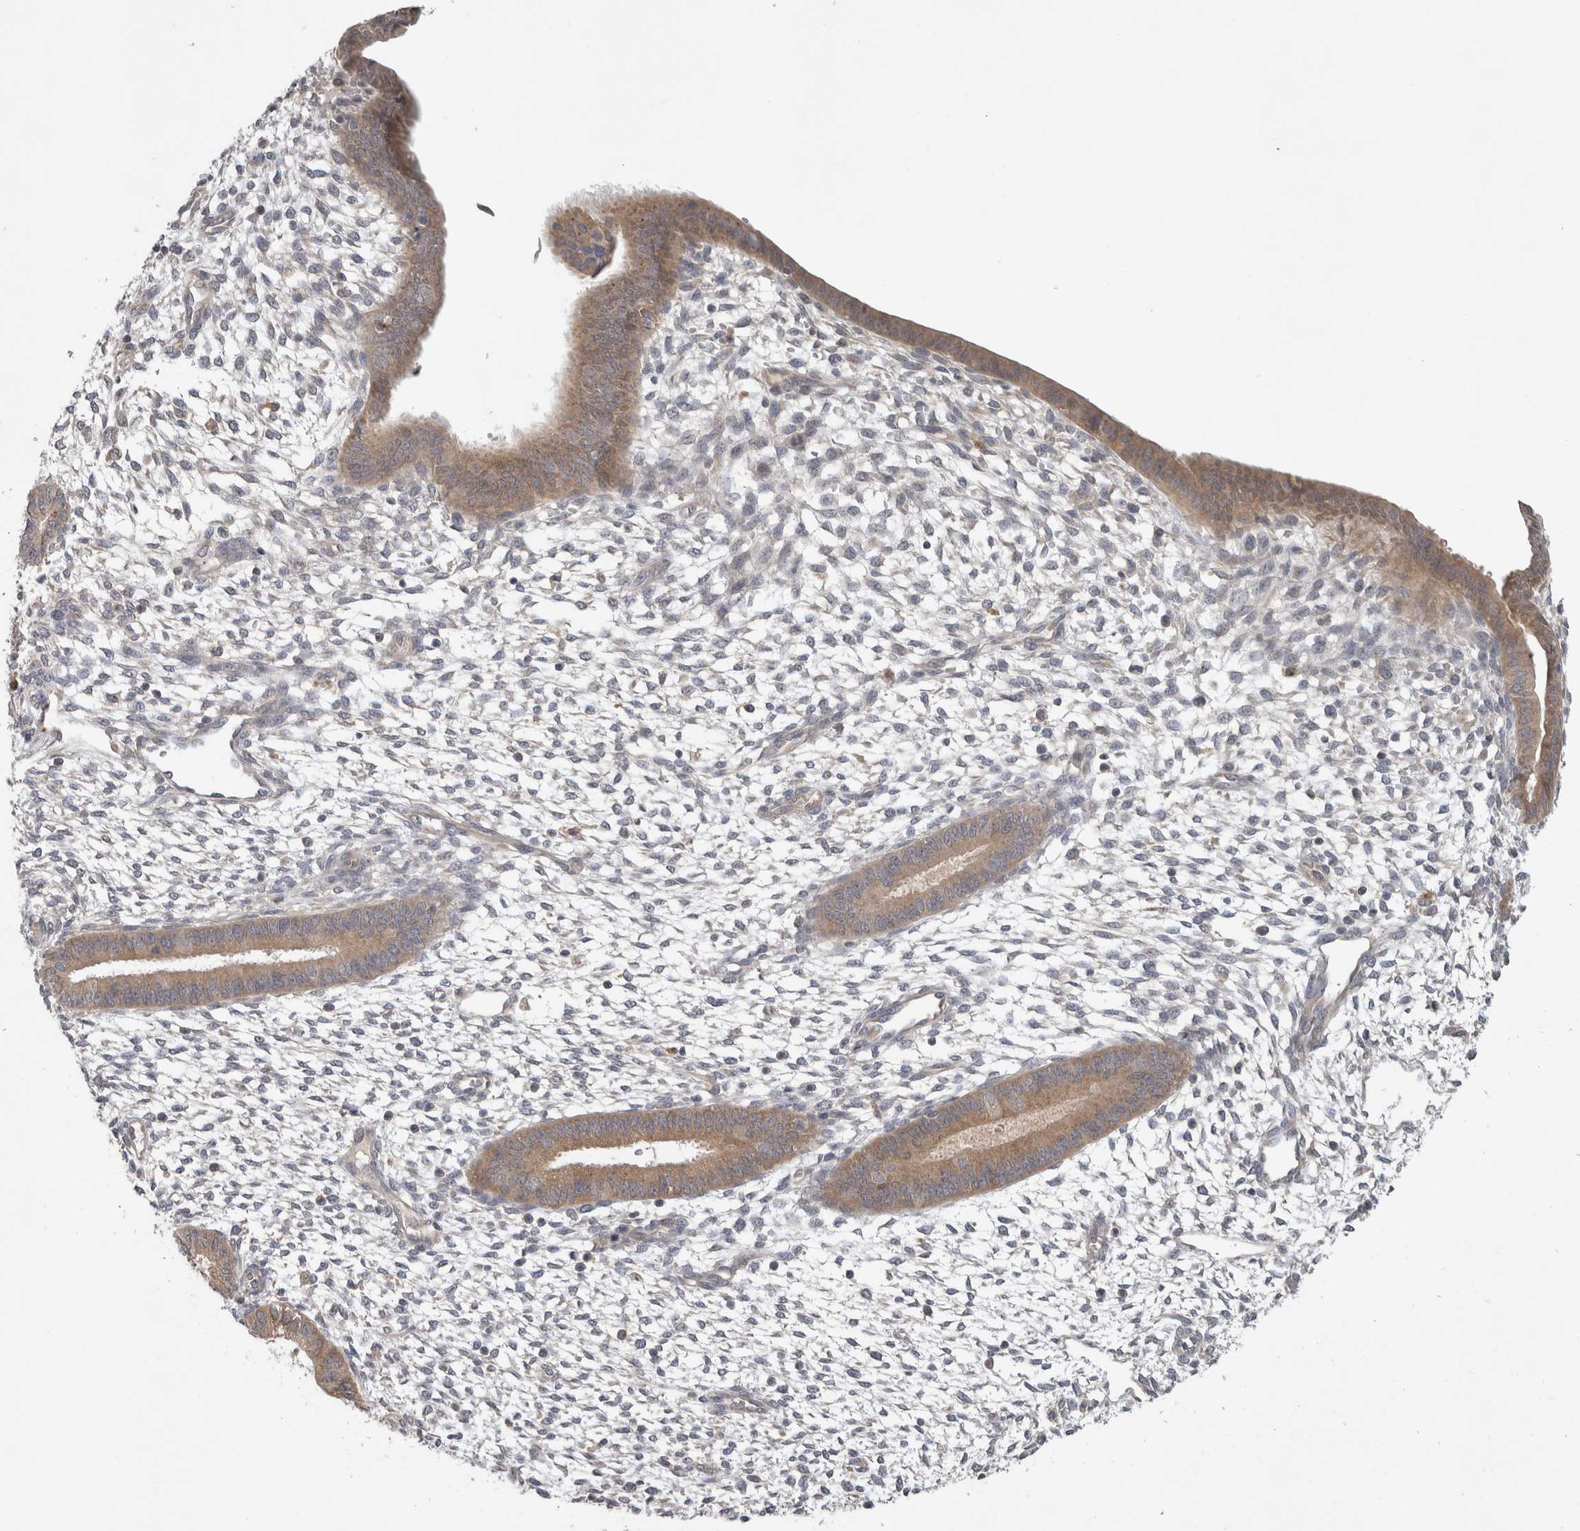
{"staining": {"intensity": "negative", "quantity": "none", "location": "none"}, "tissue": "endometrium", "cell_type": "Cells in endometrial stroma", "image_type": "normal", "snomed": [{"axis": "morphology", "description": "Normal tissue, NOS"}, {"axis": "topography", "description": "Endometrium"}], "caption": "Immunohistochemical staining of benign endometrium reveals no significant expression in cells in endometrial stroma. (Brightfield microscopy of DAB IHC at high magnification).", "gene": "SGK1", "patient": {"sex": "female", "age": 46}}